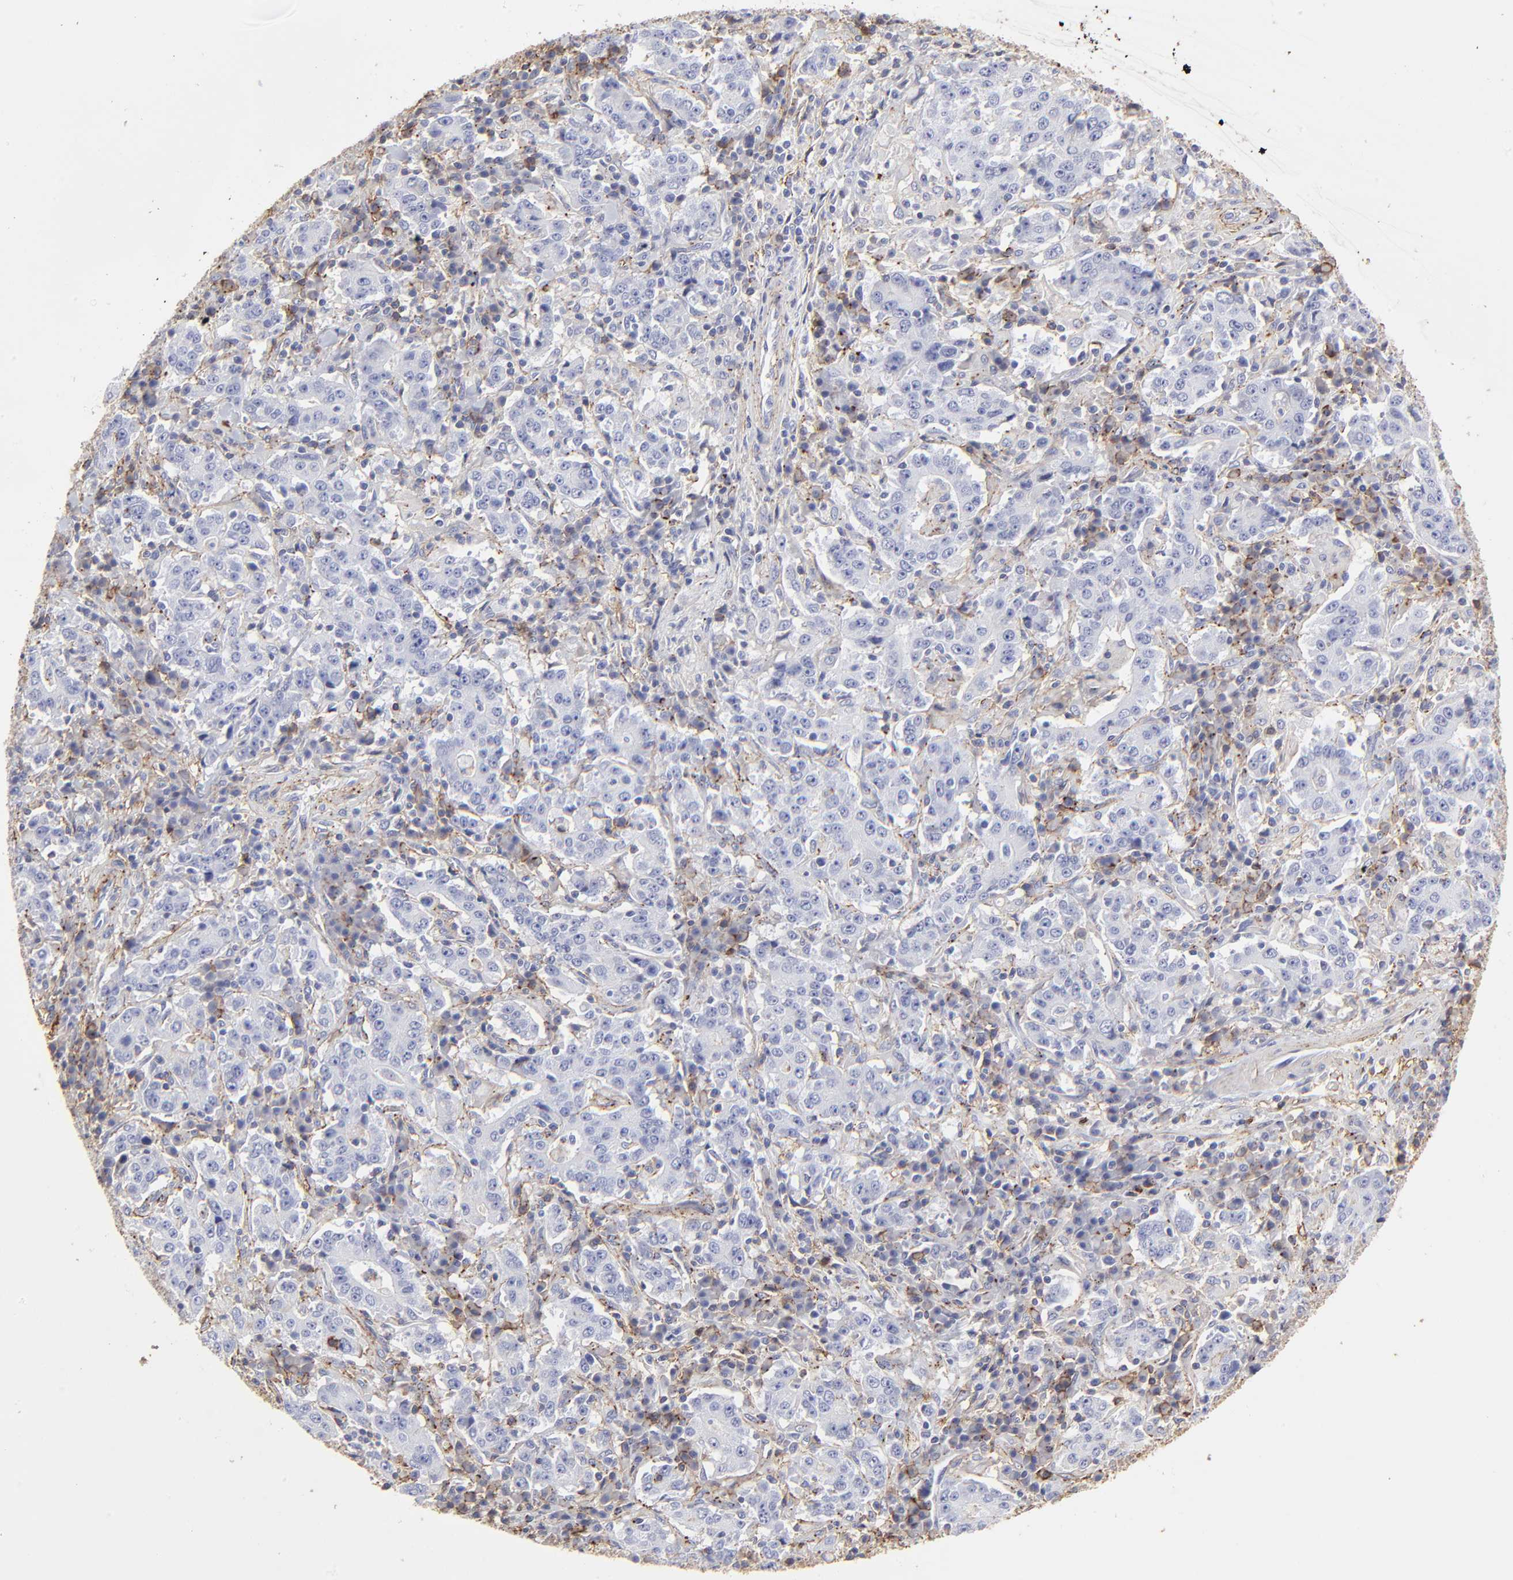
{"staining": {"intensity": "negative", "quantity": "none", "location": "none"}, "tissue": "stomach cancer", "cell_type": "Tumor cells", "image_type": "cancer", "snomed": [{"axis": "morphology", "description": "Normal tissue, NOS"}, {"axis": "morphology", "description": "Adenocarcinoma, NOS"}, {"axis": "topography", "description": "Stomach, upper"}, {"axis": "topography", "description": "Stomach"}], "caption": "IHC image of adenocarcinoma (stomach) stained for a protein (brown), which demonstrates no expression in tumor cells. (Stains: DAB immunohistochemistry (IHC) with hematoxylin counter stain, Microscopy: brightfield microscopy at high magnification).", "gene": "ANXA6", "patient": {"sex": "male", "age": 59}}